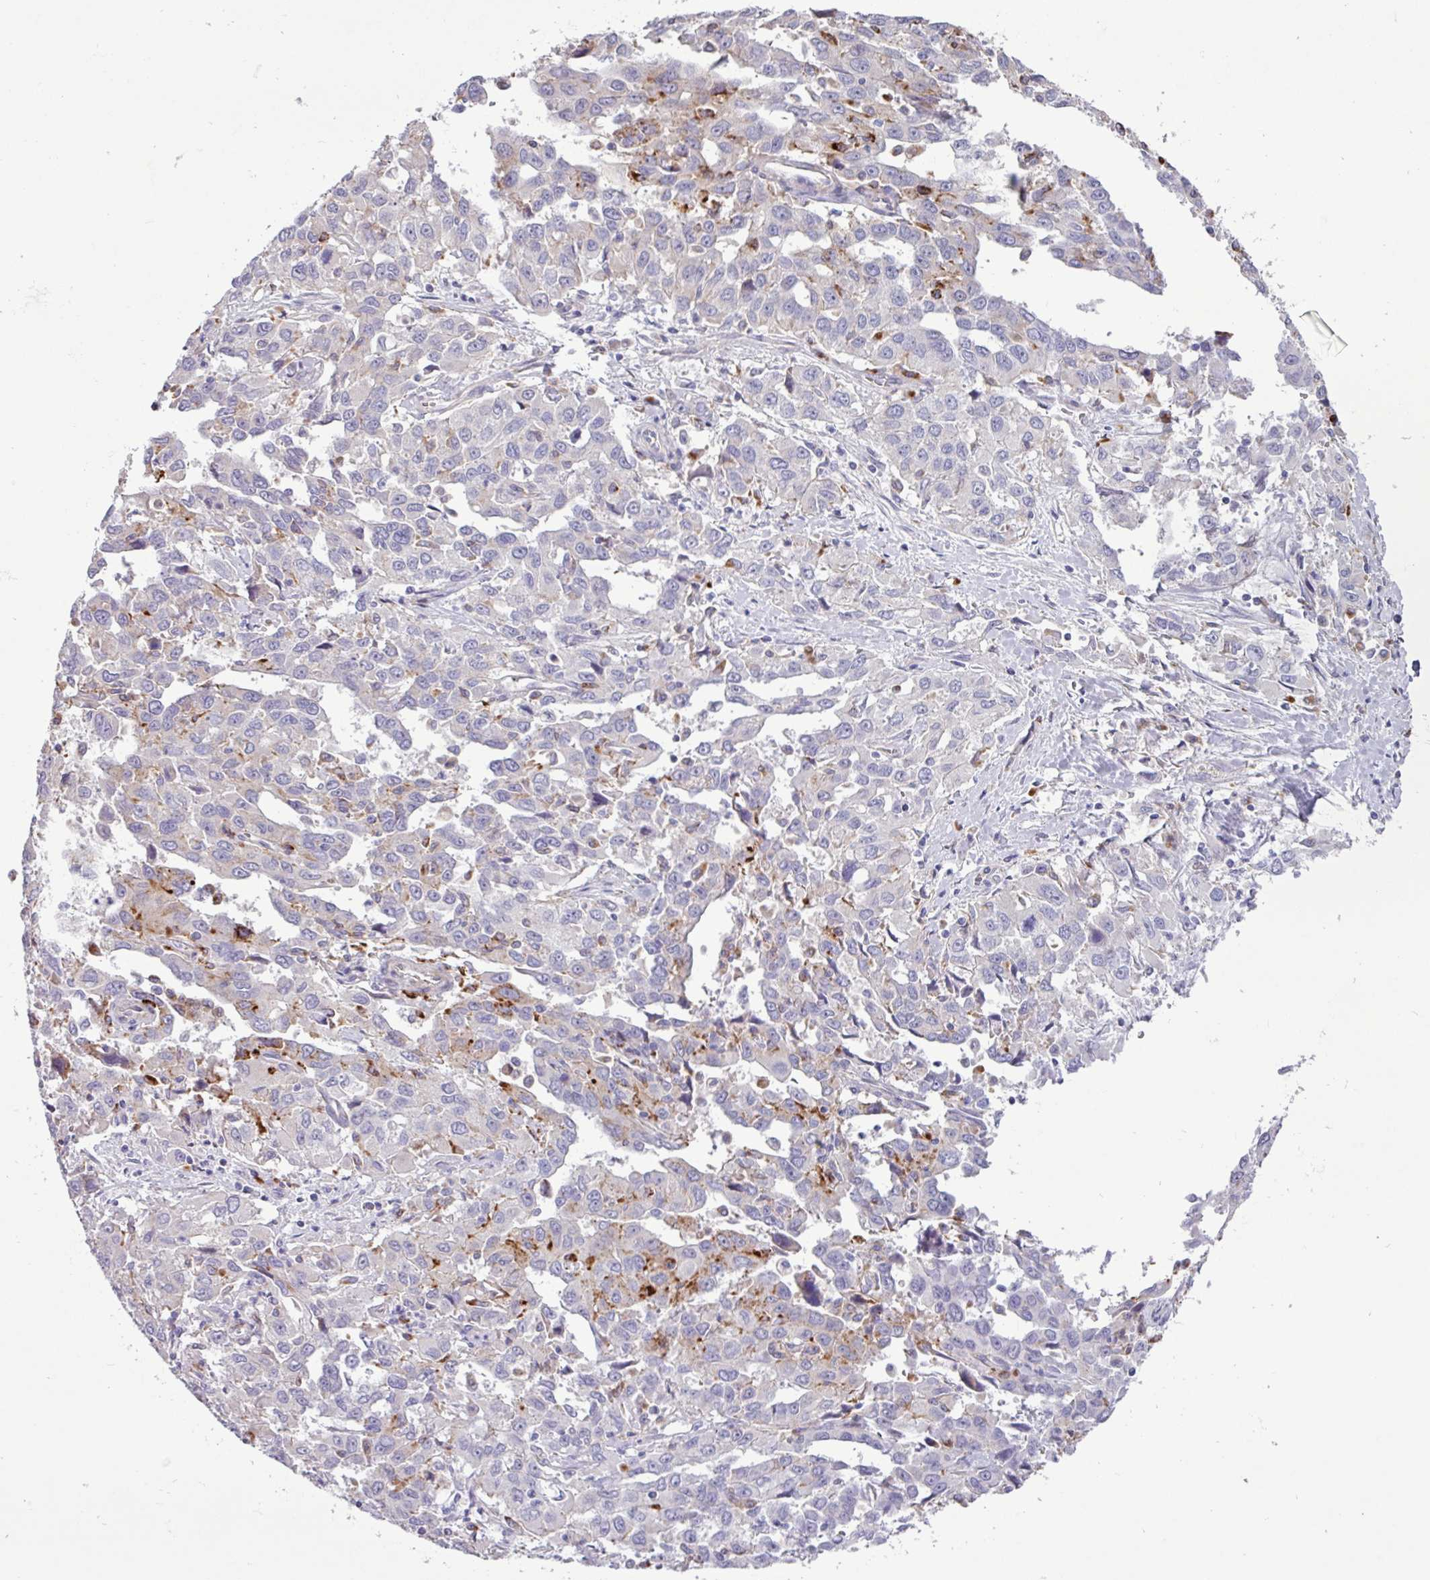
{"staining": {"intensity": "moderate", "quantity": "<25%", "location": "cytoplasmic/membranous"}, "tissue": "liver cancer", "cell_type": "Tumor cells", "image_type": "cancer", "snomed": [{"axis": "morphology", "description": "Carcinoma, Hepatocellular, NOS"}, {"axis": "topography", "description": "Liver"}], "caption": "Liver hepatocellular carcinoma tissue reveals moderate cytoplasmic/membranous positivity in approximately <25% of tumor cells, visualized by immunohistochemistry. The protein is shown in brown color, while the nuclei are stained blue.", "gene": "AMIGO2", "patient": {"sex": "male", "age": 63}}